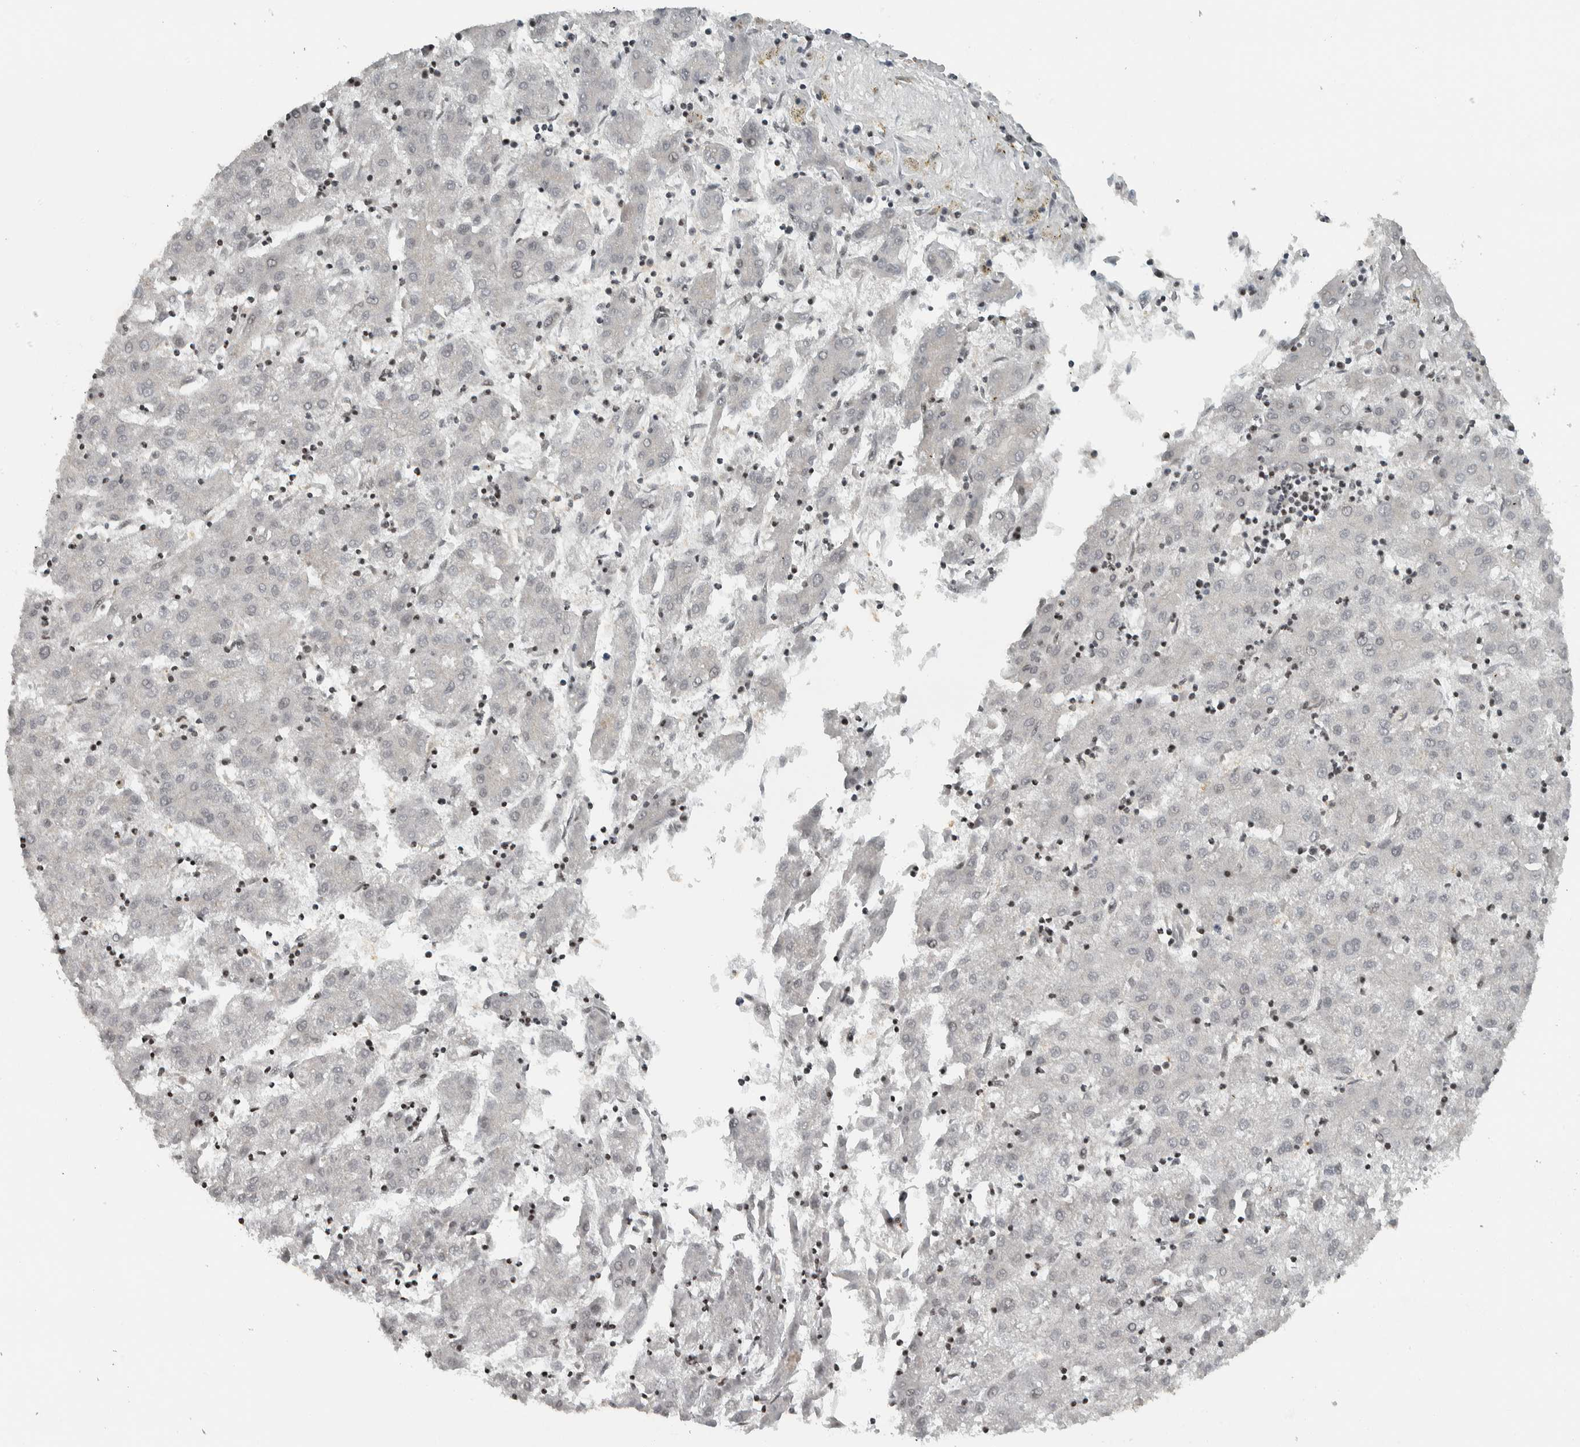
{"staining": {"intensity": "negative", "quantity": "none", "location": "none"}, "tissue": "liver cancer", "cell_type": "Tumor cells", "image_type": "cancer", "snomed": [{"axis": "morphology", "description": "Carcinoma, Hepatocellular, NOS"}, {"axis": "topography", "description": "Liver"}], "caption": "There is no significant positivity in tumor cells of liver cancer. (DAB immunohistochemistry, high magnification).", "gene": "NAPG", "patient": {"sex": "male", "age": 72}}